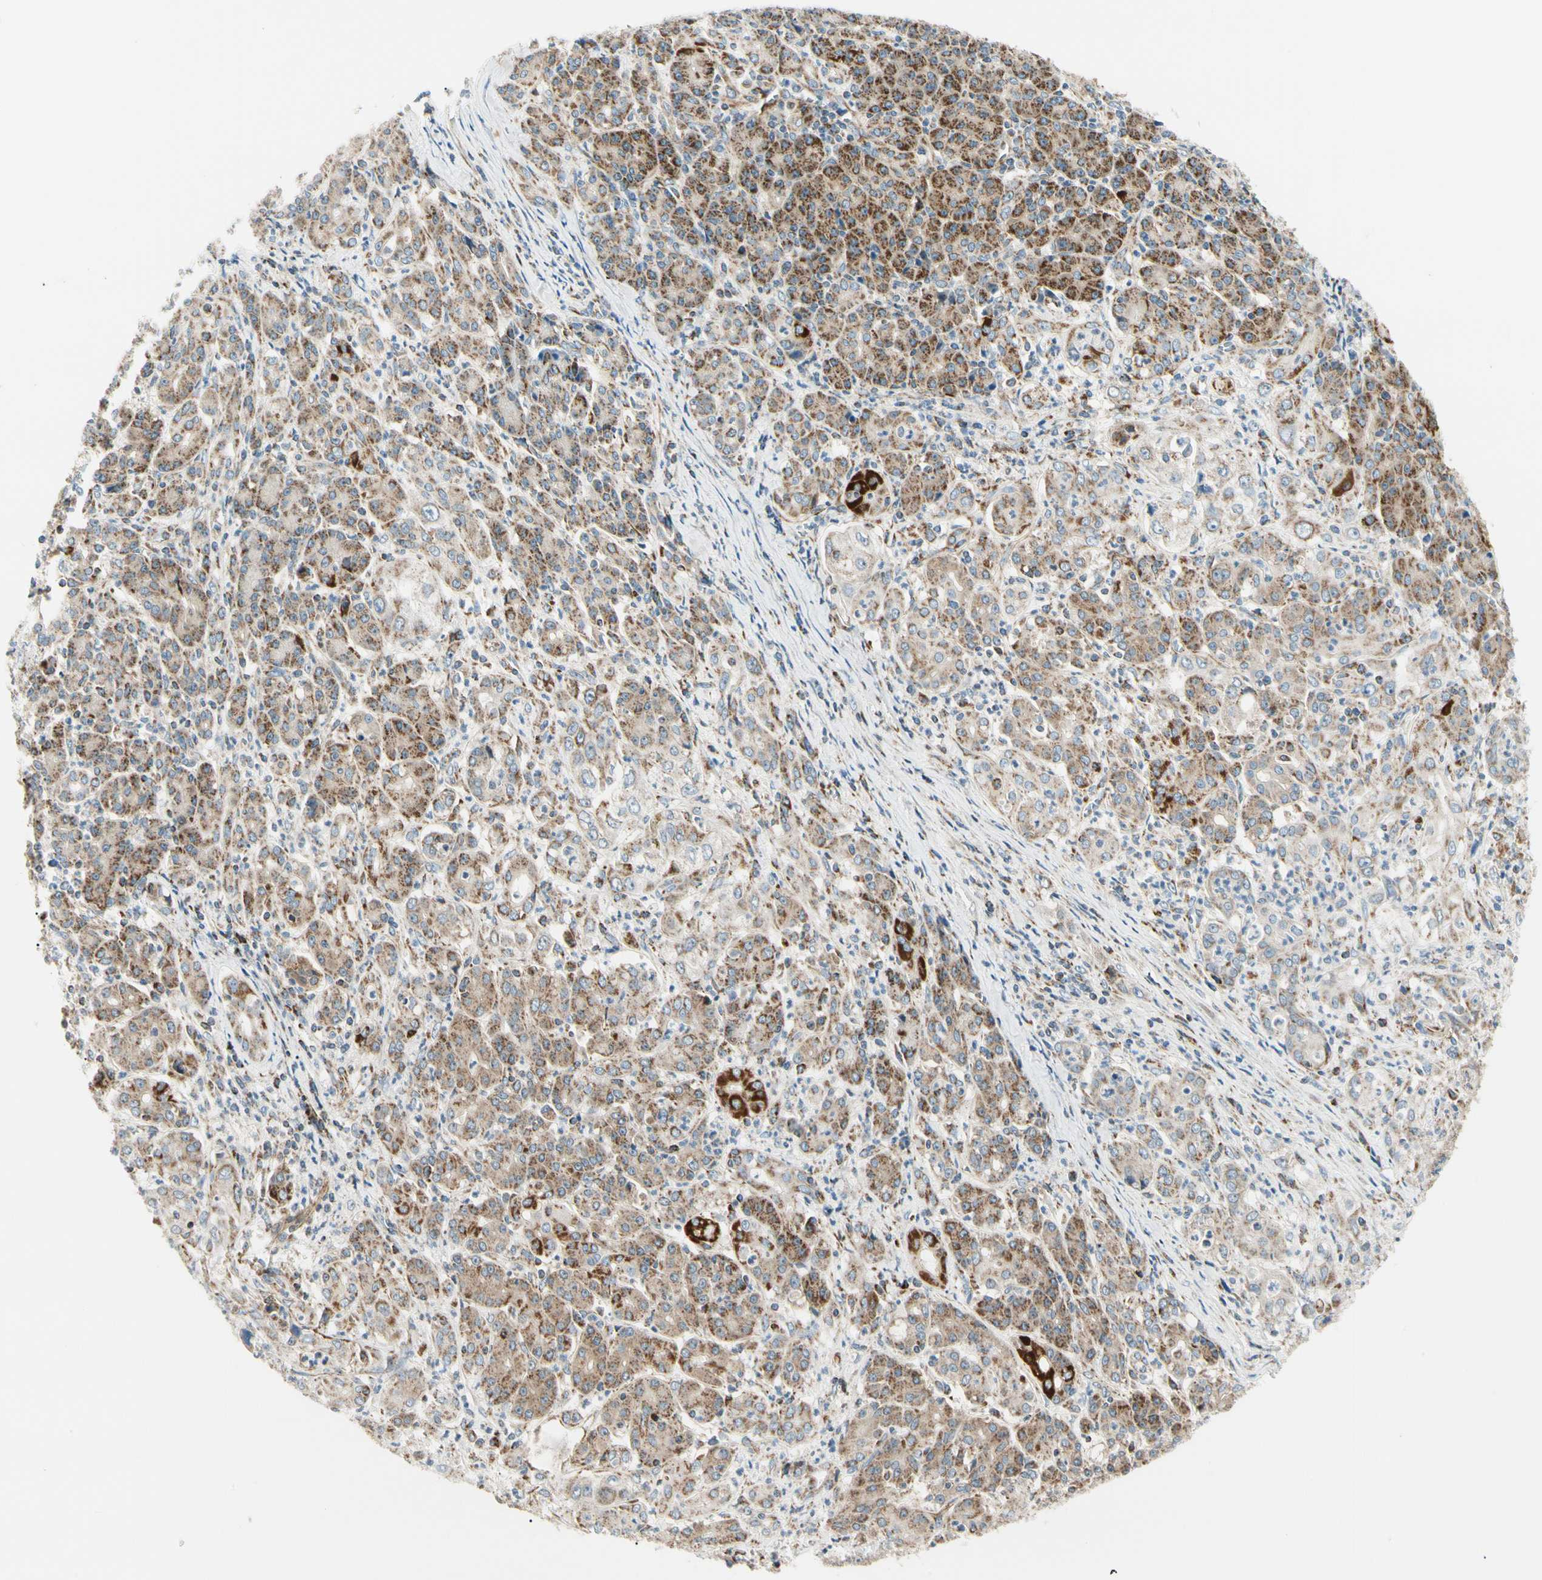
{"staining": {"intensity": "moderate", "quantity": "25%-75%", "location": "cytoplasmic/membranous"}, "tissue": "pancreatic cancer", "cell_type": "Tumor cells", "image_type": "cancer", "snomed": [{"axis": "morphology", "description": "Adenocarcinoma, NOS"}, {"axis": "topography", "description": "Pancreas"}], "caption": "Pancreatic adenocarcinoma stained for a protein (brown) demonstrates moderate cytoplasmic/membranous positive positivity in about 25%-75% of tumor cells.", "gene": "TBC1D10A", "patient": {"sex": "male", "age": 70}}